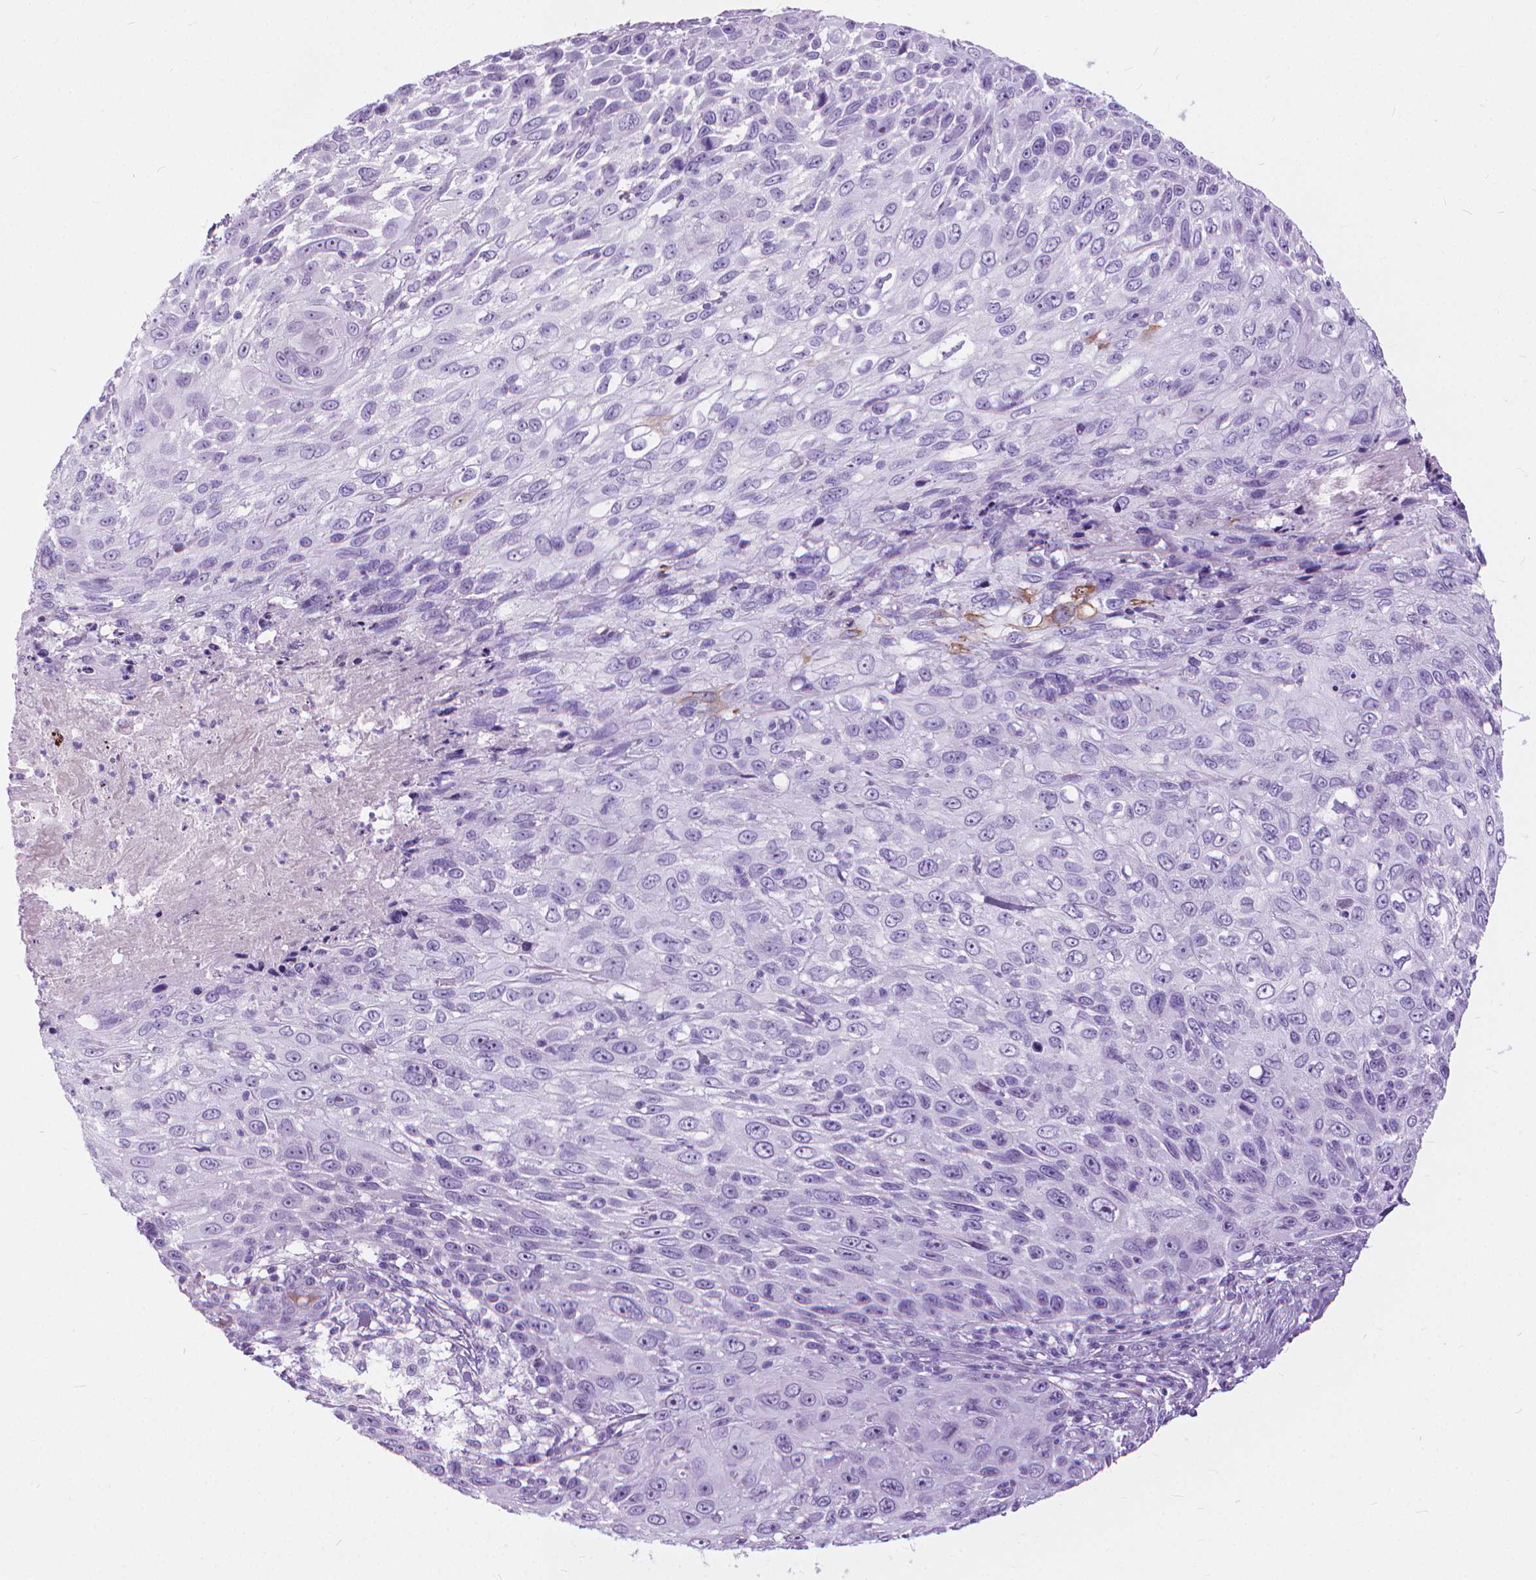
{"staining": {"intensity": "negative", "quantity": "none", "location": "none"}, "tissue": "skin cancer", "cell_type": "Tumor cells", "image_type": "cancer", "snomed": [{"axis": "morphology", "description": "Squamous cell carcinoma, NOS"}, {"axis": "topography", "description": "Skin"}], "caption": "The image shows no staining of tumor cells in skin cancer (squamous cell carcinoma).", "gene": "HTR2B", "patient": {"sex": "male", "age": 92}}